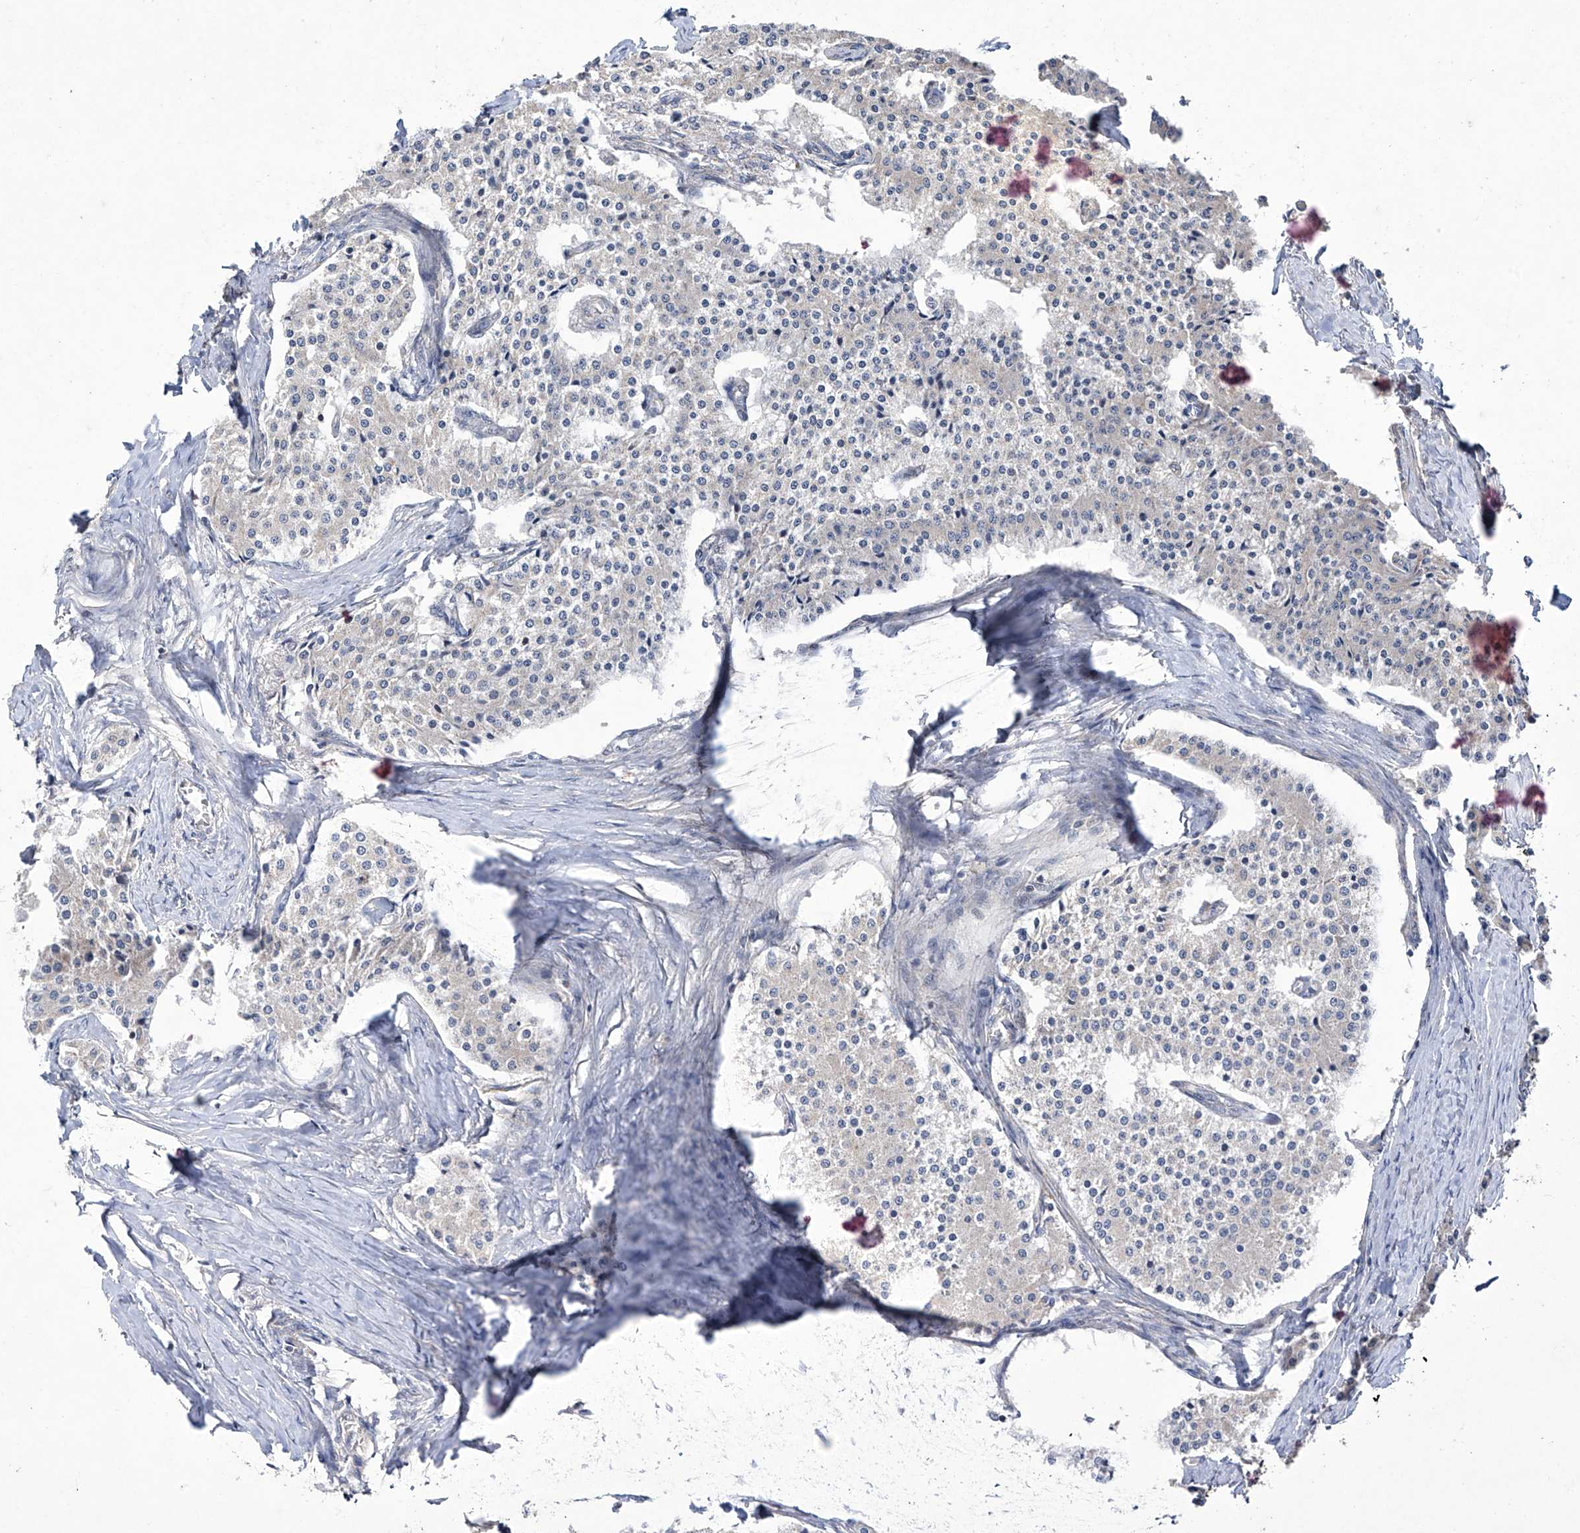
{"staining": {"intensity": "negative", "quantity": "none", "location": "none"}, "tissue": "carcinoid", "cell_type": "Tumor cells", "image_type": "cancer", "snomed": [{"axis": "morphology", "description": "Carcinoid, malignant, NOS"}, {"axis": "topography", "description": "Colon"}], "caption": "Human carcinoid stained for a protein using IHC demonstrates no positivity in tumor cells.", "gene": "TRIM60", "patient": {"sex": "female", "age": 52}}